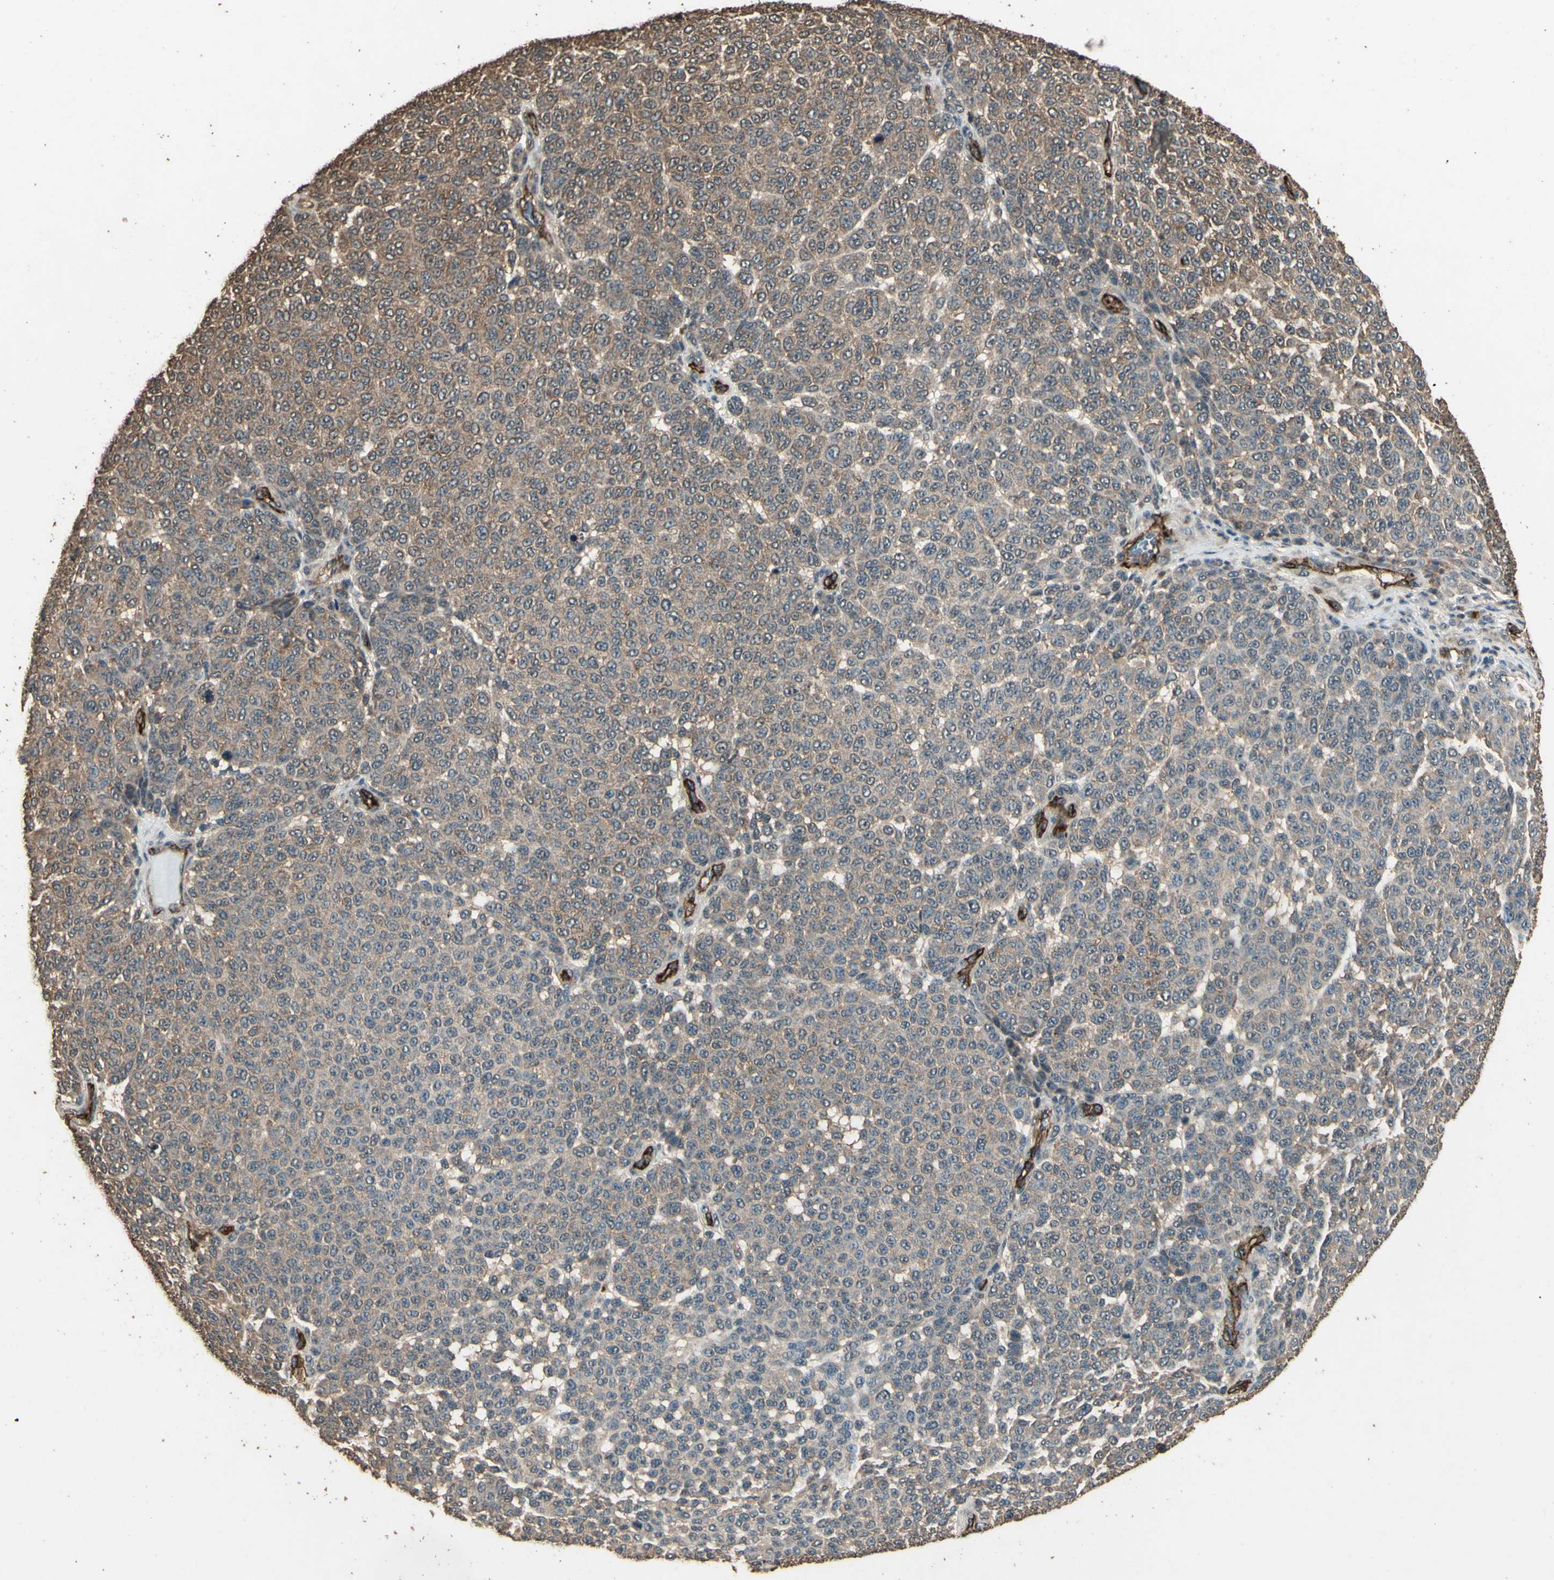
{"staining": {"intensity": "weak", "quantity": ">75%", "location": "cytoplasmic/membranous"}, "tissue": "melanoma", "cell_type": "Tumor cells", "image_type": "cancer", "snomed": [{"axis": "morphology", "description": "Malignant melanoma, NOS"}, {"axis": "topography", "description": "Skin"}], "caption": "Malignant melanoma tissue demonstrates weak cytoplasmic/membranous expression in about >75% of tumor cells, visualized by immunohistochemistry. The staining was performed using DAB to visualize the protein expression in brown, while the nuclei were stained in blue with hematoxylin (Magnification: 20x).", "gene": "TSPO", "patient": {"sex": "male", "age": 59}}